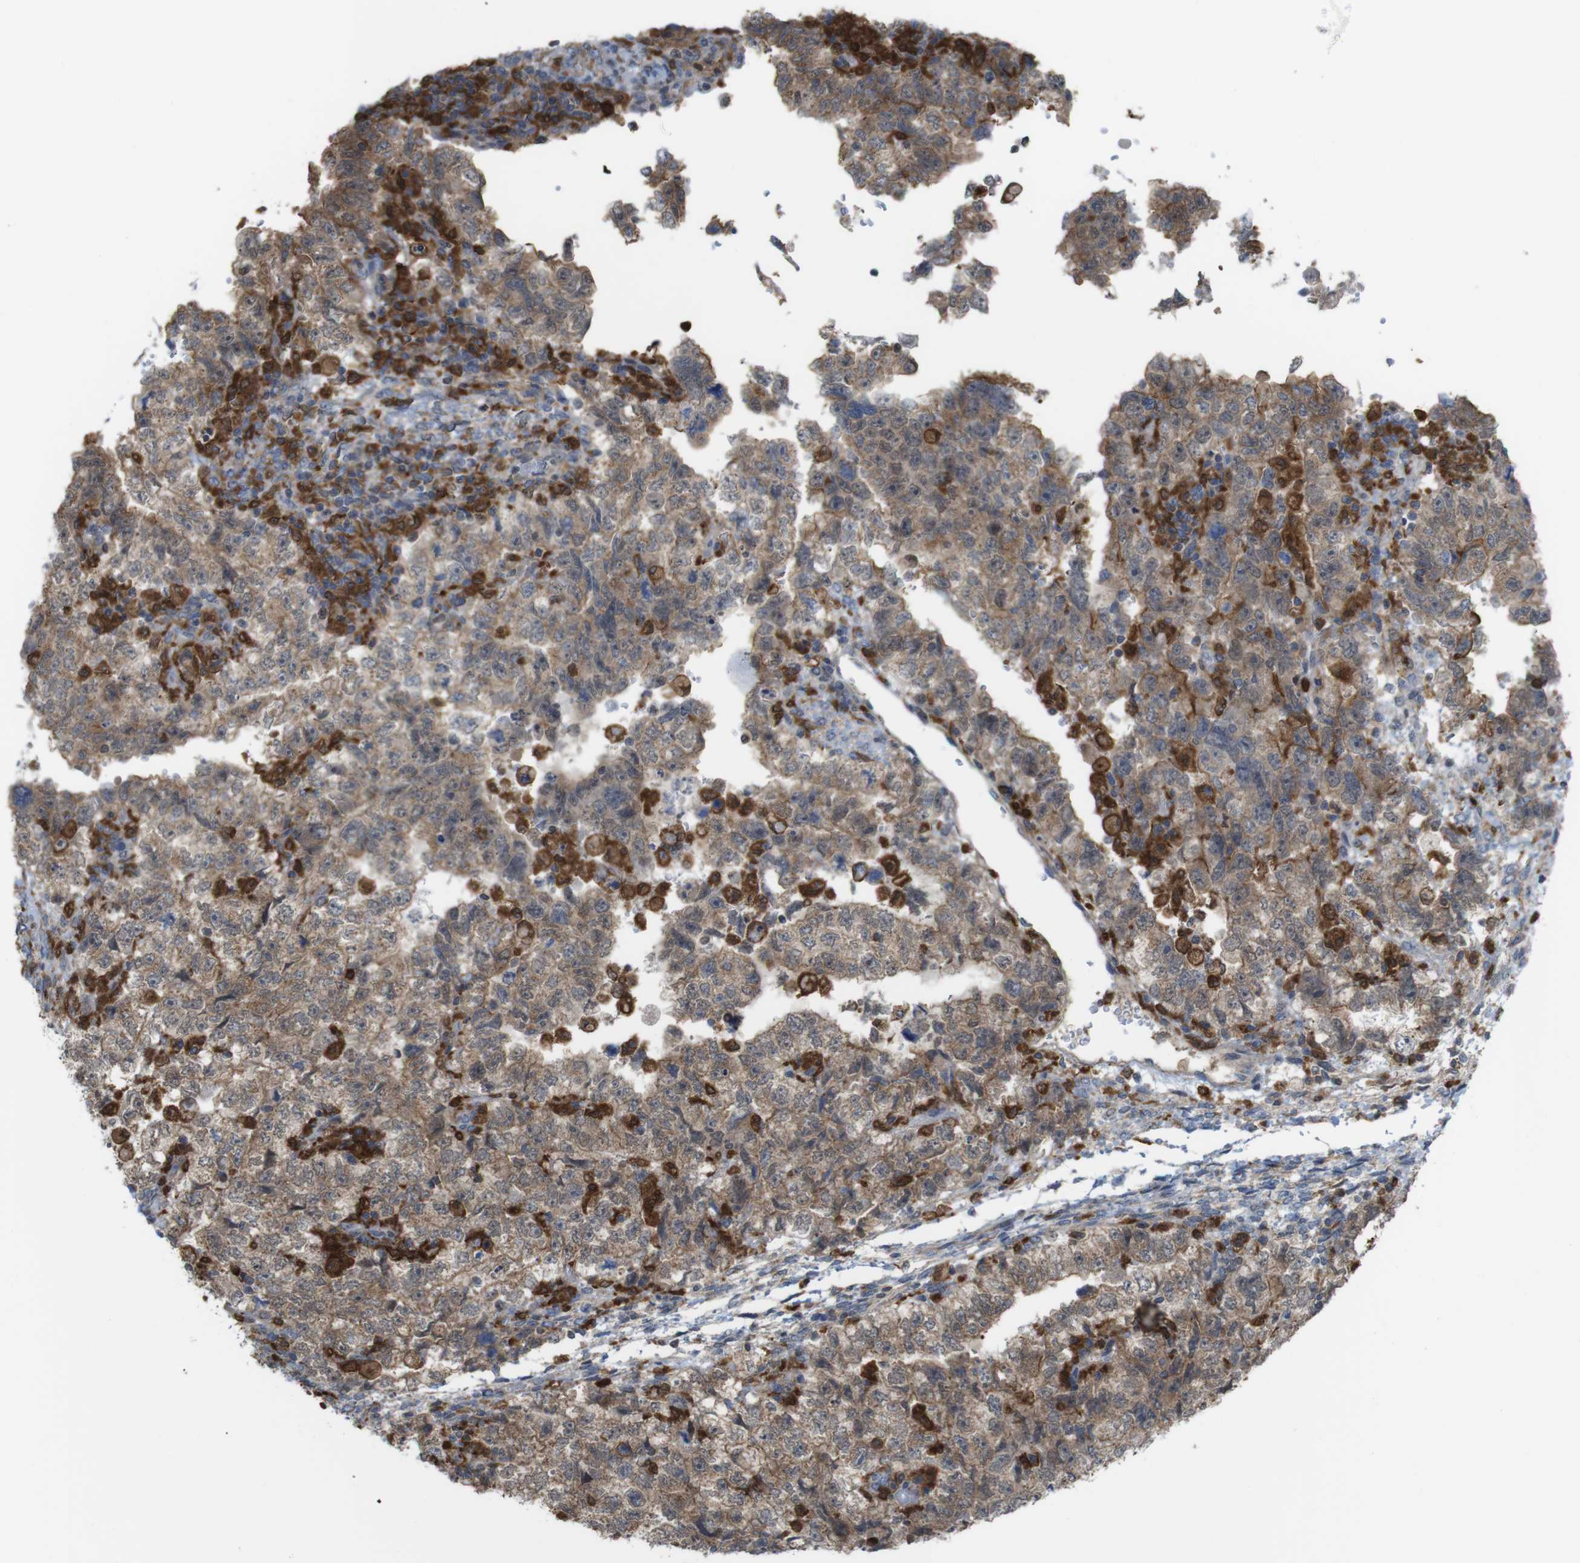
{"staining": {"intensity": "weak", "quantity": "25%-75%", "location": "cytoplasmic/membranous"}, "tissue": "testis cancer", "cell_type": "Tumor cells", "image_type": "cancer", "snomed": [{"axis": "morphology", "description": "Carcinoma, Embryonal, NOS"}, {"axis": "topography", "description": "Testis"}], "caption": "Protein staining exhibits weak cytoplasmic/membranous staining in about 25%-75% of tumor cells in testis cancer (embryonal carcinoma). (Brightfield microscopy of DAB IHC at high magnification).", "gene": "PRKCD", "patient": {"sex": "male", "age": 36}}